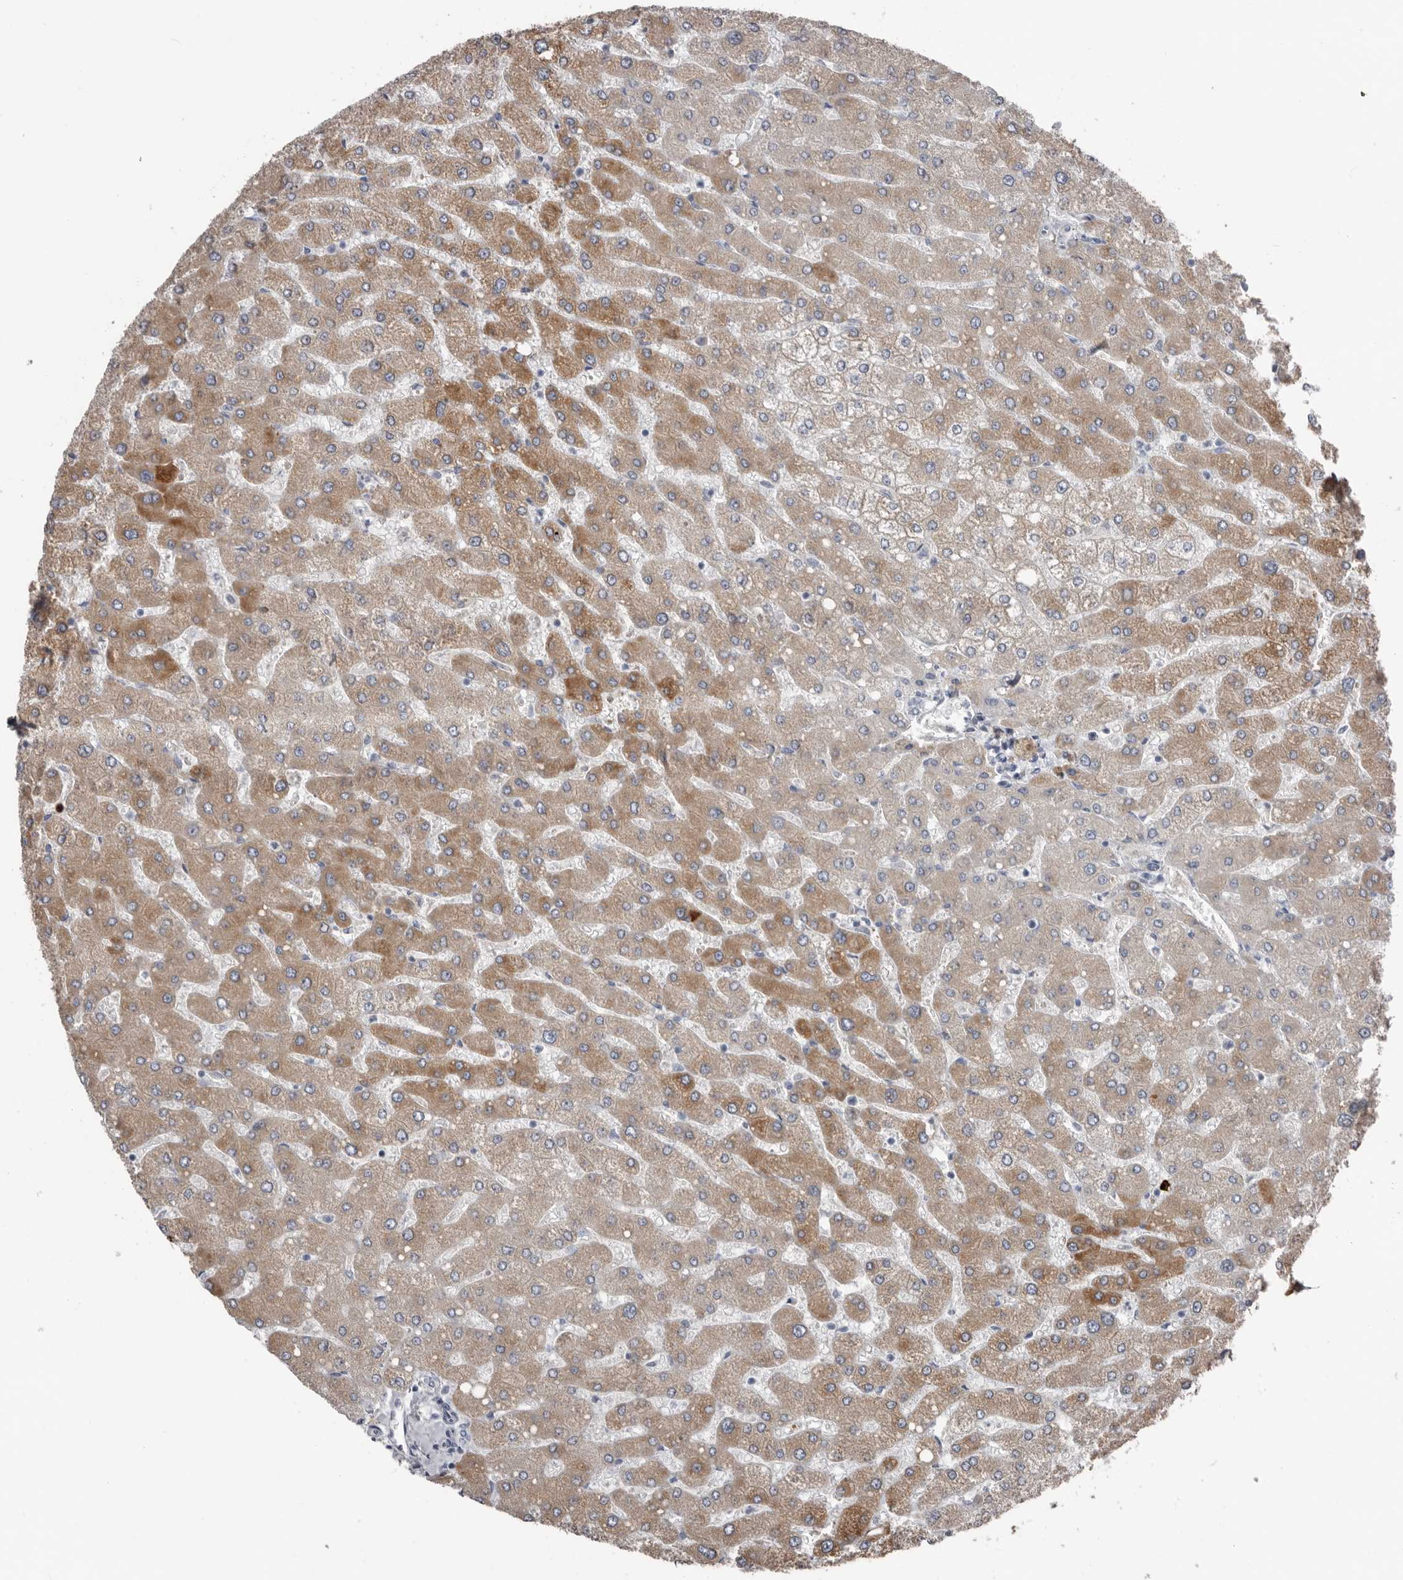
{"staining": {"intensity": "negative", "quantity": "none", "location": "none"}, "tissue": "liver", "cell_type": "Cholangiocytes", "image_type": "normal", "snomed": [{"axis": "morphology", "description": "Normal tissue, NOS"}, {"axis": "topography", "description": "Liver"}], "caption": "Cholangiocytes show no significant protein positivity in benign liver. (Immunohistochemistry, brightfield microscopy, high magnification).", "gene": "ZNF114", "patient": {"sex": "male", "age": 55}}